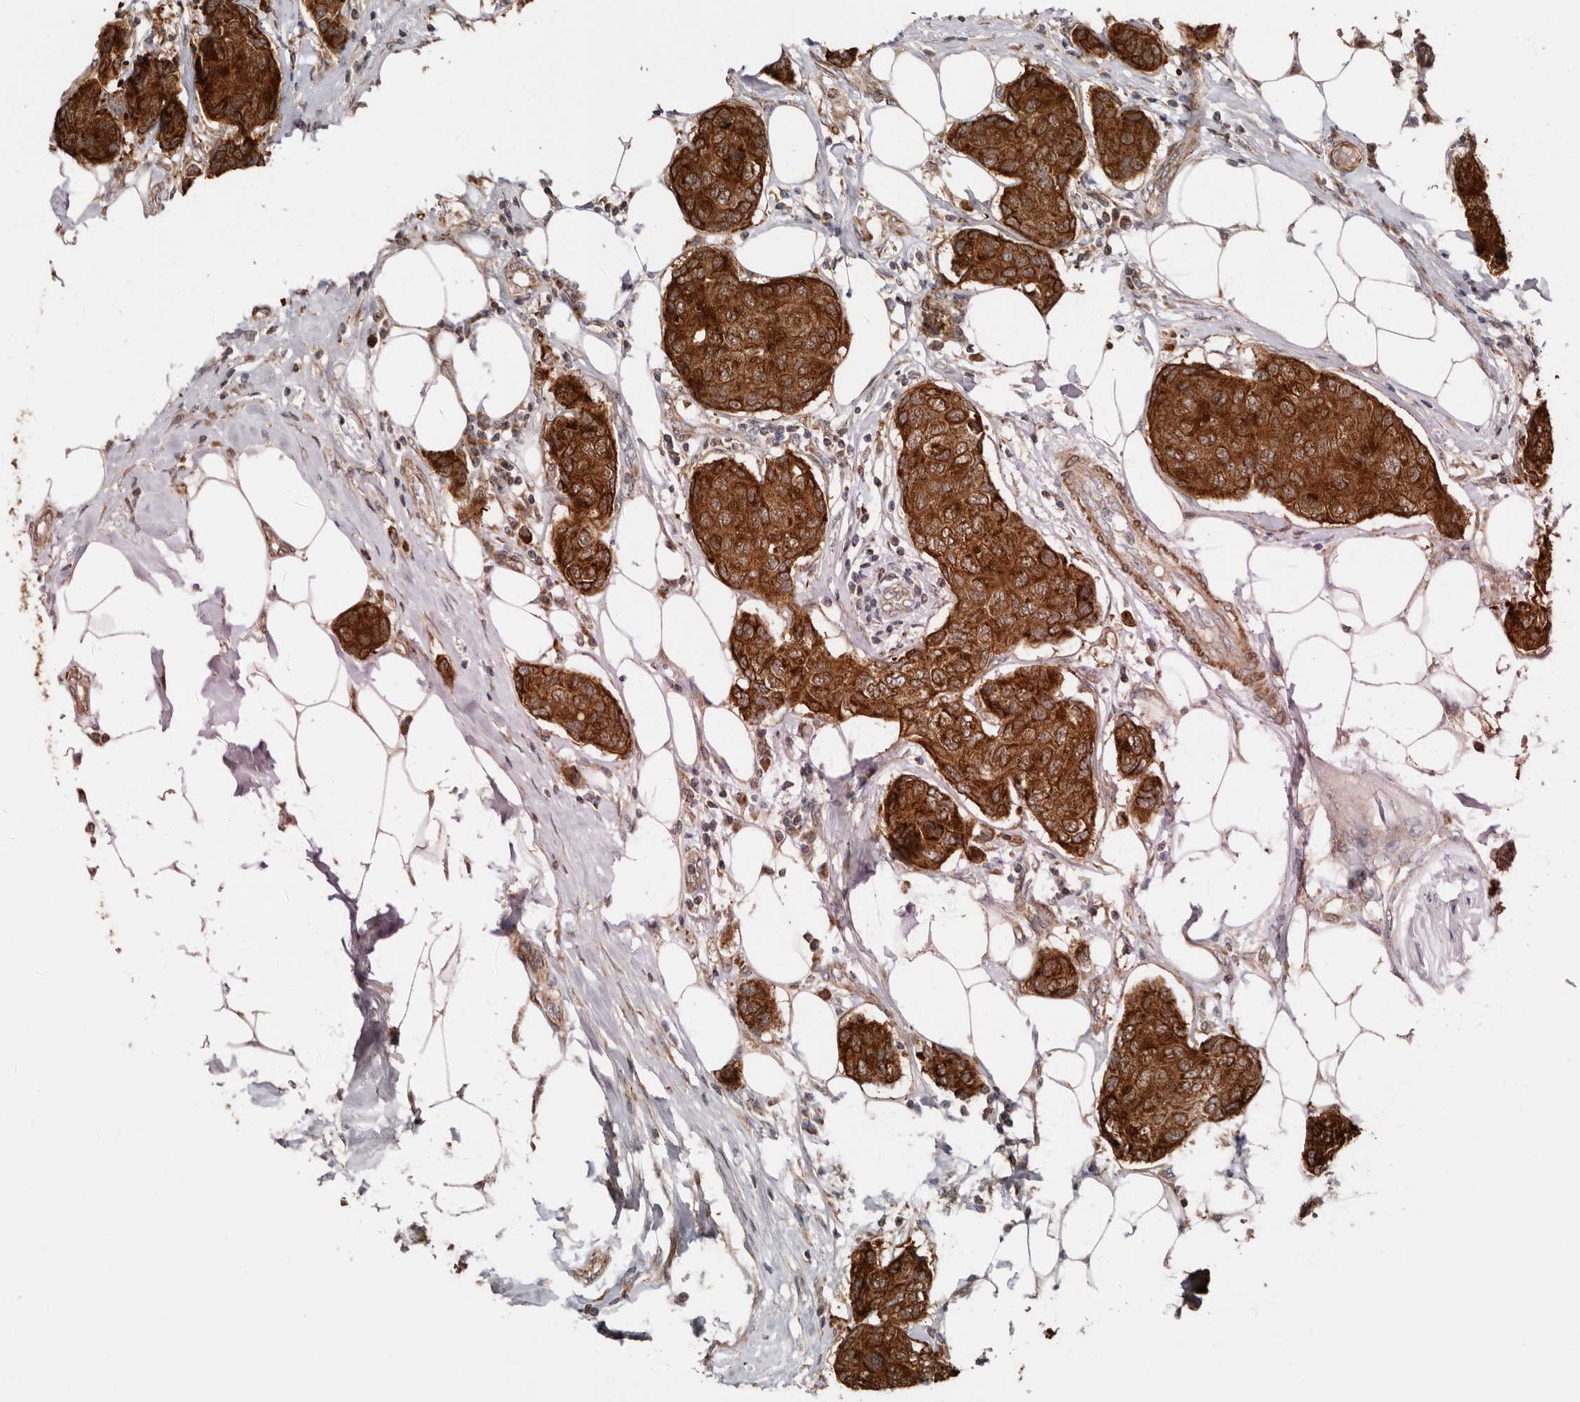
{"staining": {"intensity": "strong", "quantity": ">75%", "location": "cytoplasmic/membranous"}, "tissue": "breast cancer", "cell_type": "Tumor cells", "image_type": "cancer", "snomed": [{"axis": "morphology", "description": "Duct carcinoma"}, {"axis": "topography", "description": "Breast"}], "caption": "Immunohistochemistry (IHC) (DAB (3,3'-diaminobenzidine)) staining of human breast cancer shows strong cytoplasmic/membranous protein positivity in approximately >75% of tumor cells. The staining was performed using DAB to visualize the protein expression in brown, while the nuclei were stained in blue with hematoxylin (Magnification: 20x).", "gene": "PROKR1", "patient": {"sex": "female", "age": 80}}